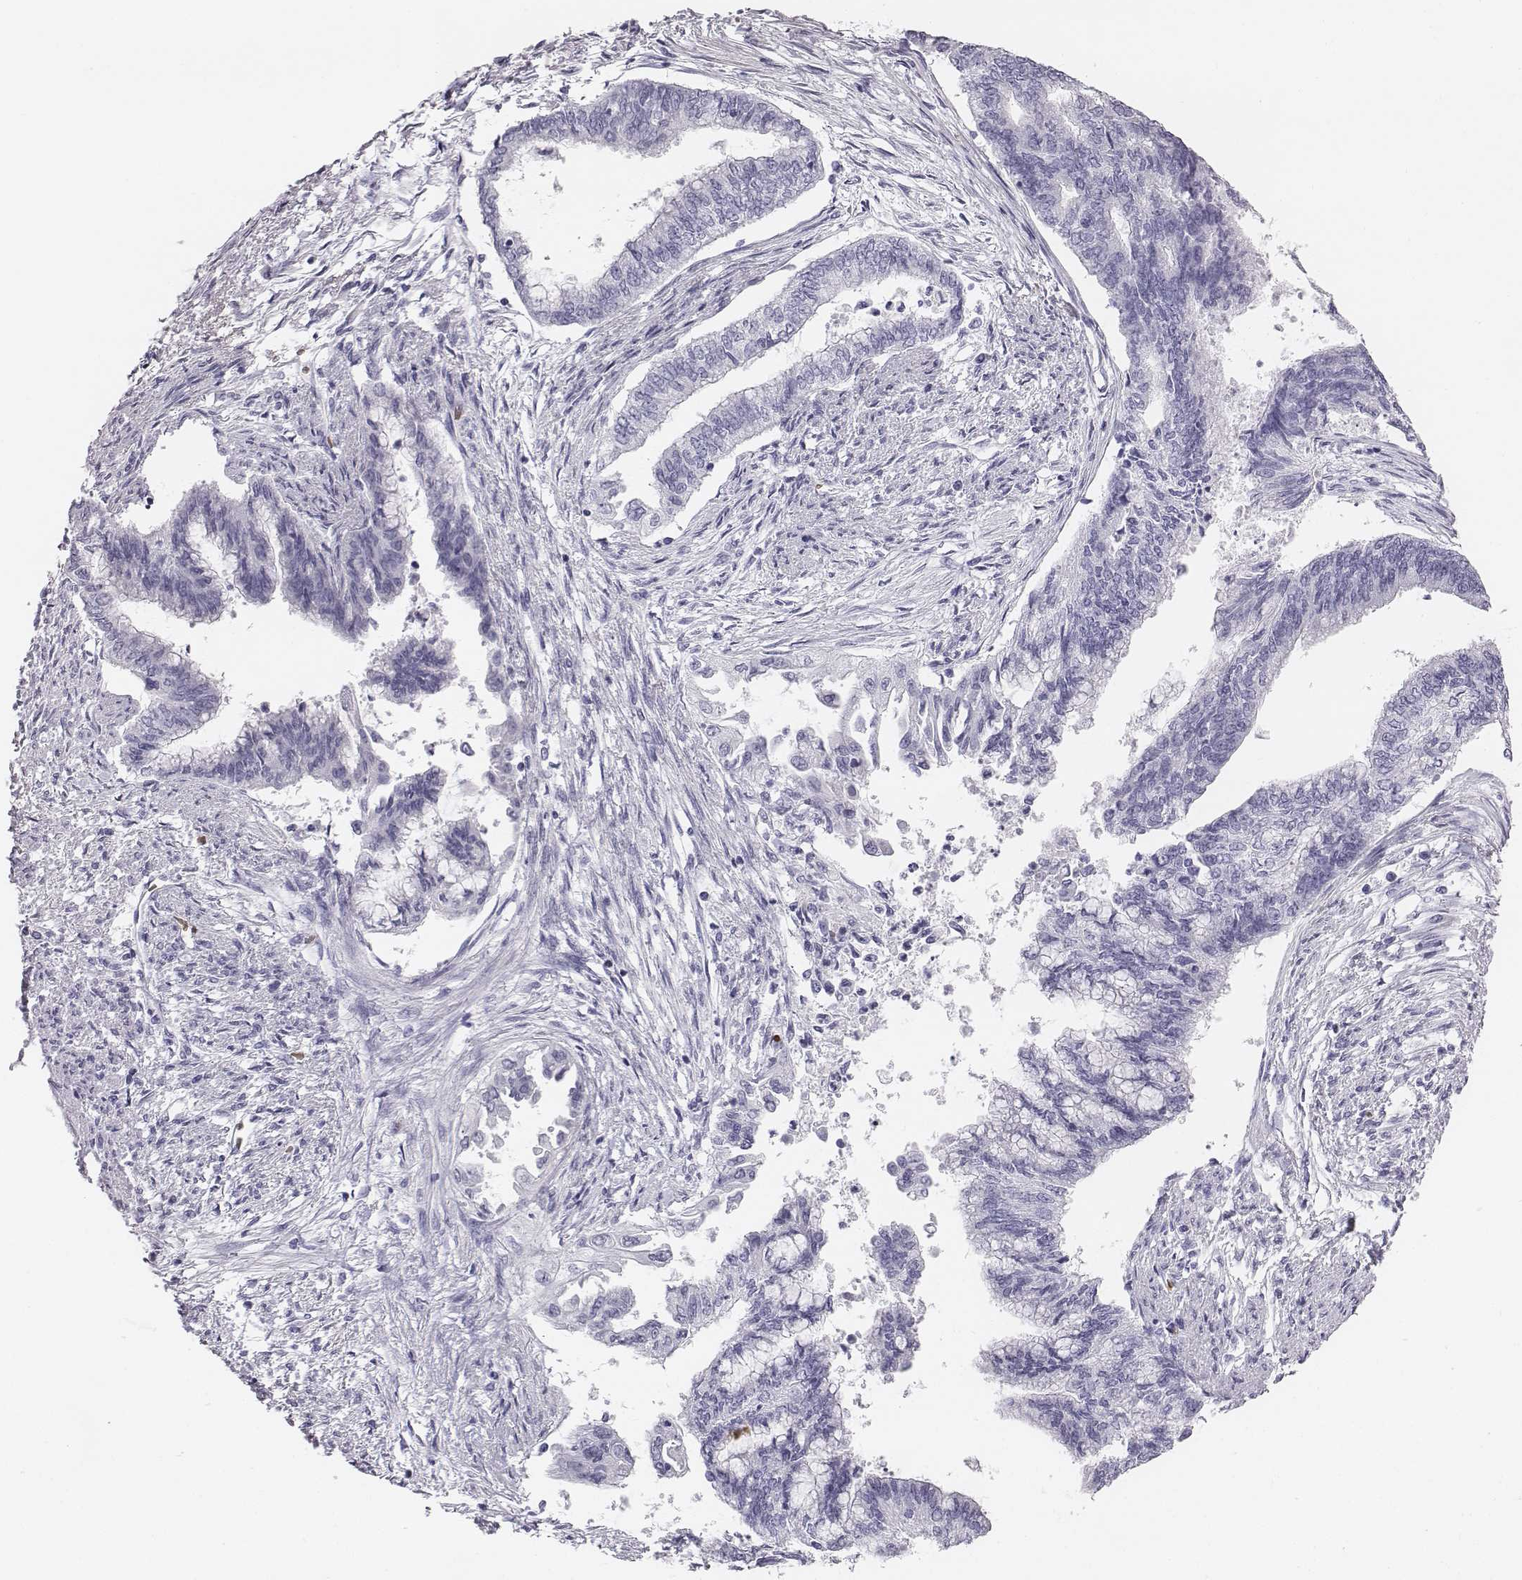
{"staining": {"intensity": "negative", "quantity": "none", "location": "none"}, "tissue": "endometrial cancer", "cell_type": "Tumor cells", "image_type": "cancer", "snomed": [{"axis": "morphology", "description": "Adenocarcinoma, NOS"}, {"axis": "topography", "description": "Endometrium"}], "caption": "Immunohistochemistry (IHC) photomicrograph of neoplastic tissue: endometrial cancer (adenocarcinoma) stained with DAB reveals no significant protein positivity in tumor cells.", "gene": "HBZ", "patient": {"sex": "female", "age": 65}}